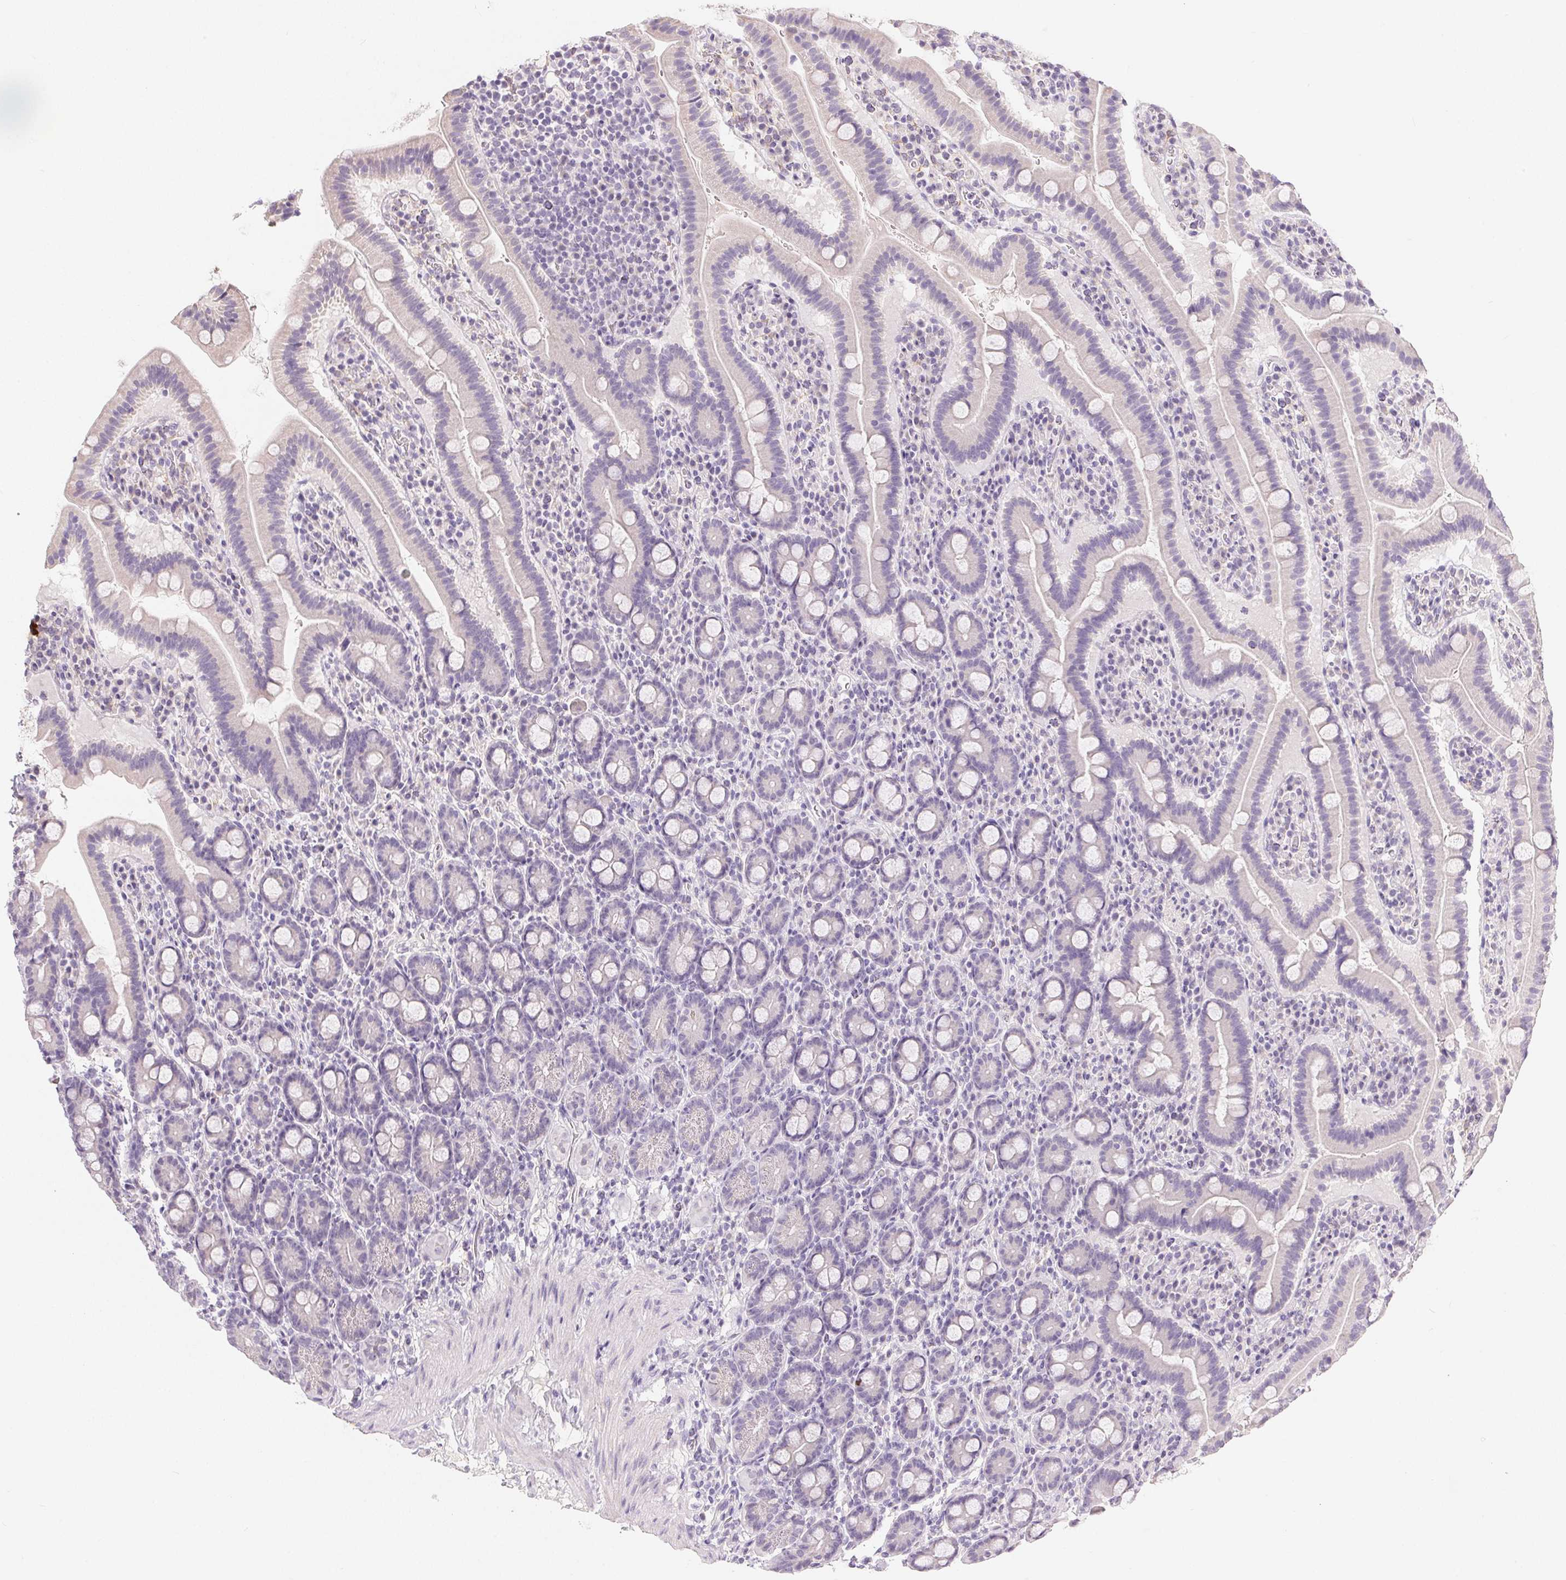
{"staining": {"intensity": "negative", "quantity": "none", "location": "none"}, "tissue": "small intestine", "cell_type": "Glandular cells", "image_type": "normal", "snomed": [{"axis": "morphology", "description": "Normal tissue, NOS"}, {"axis": "topography", "description": "Small intestine"}], "caption": "IHC image of normal small intestine stained for a protein (brown), which displays no expression in glandular cells.", "gene": "MIOX", "patient": {"sex": "male", "age": 26}}